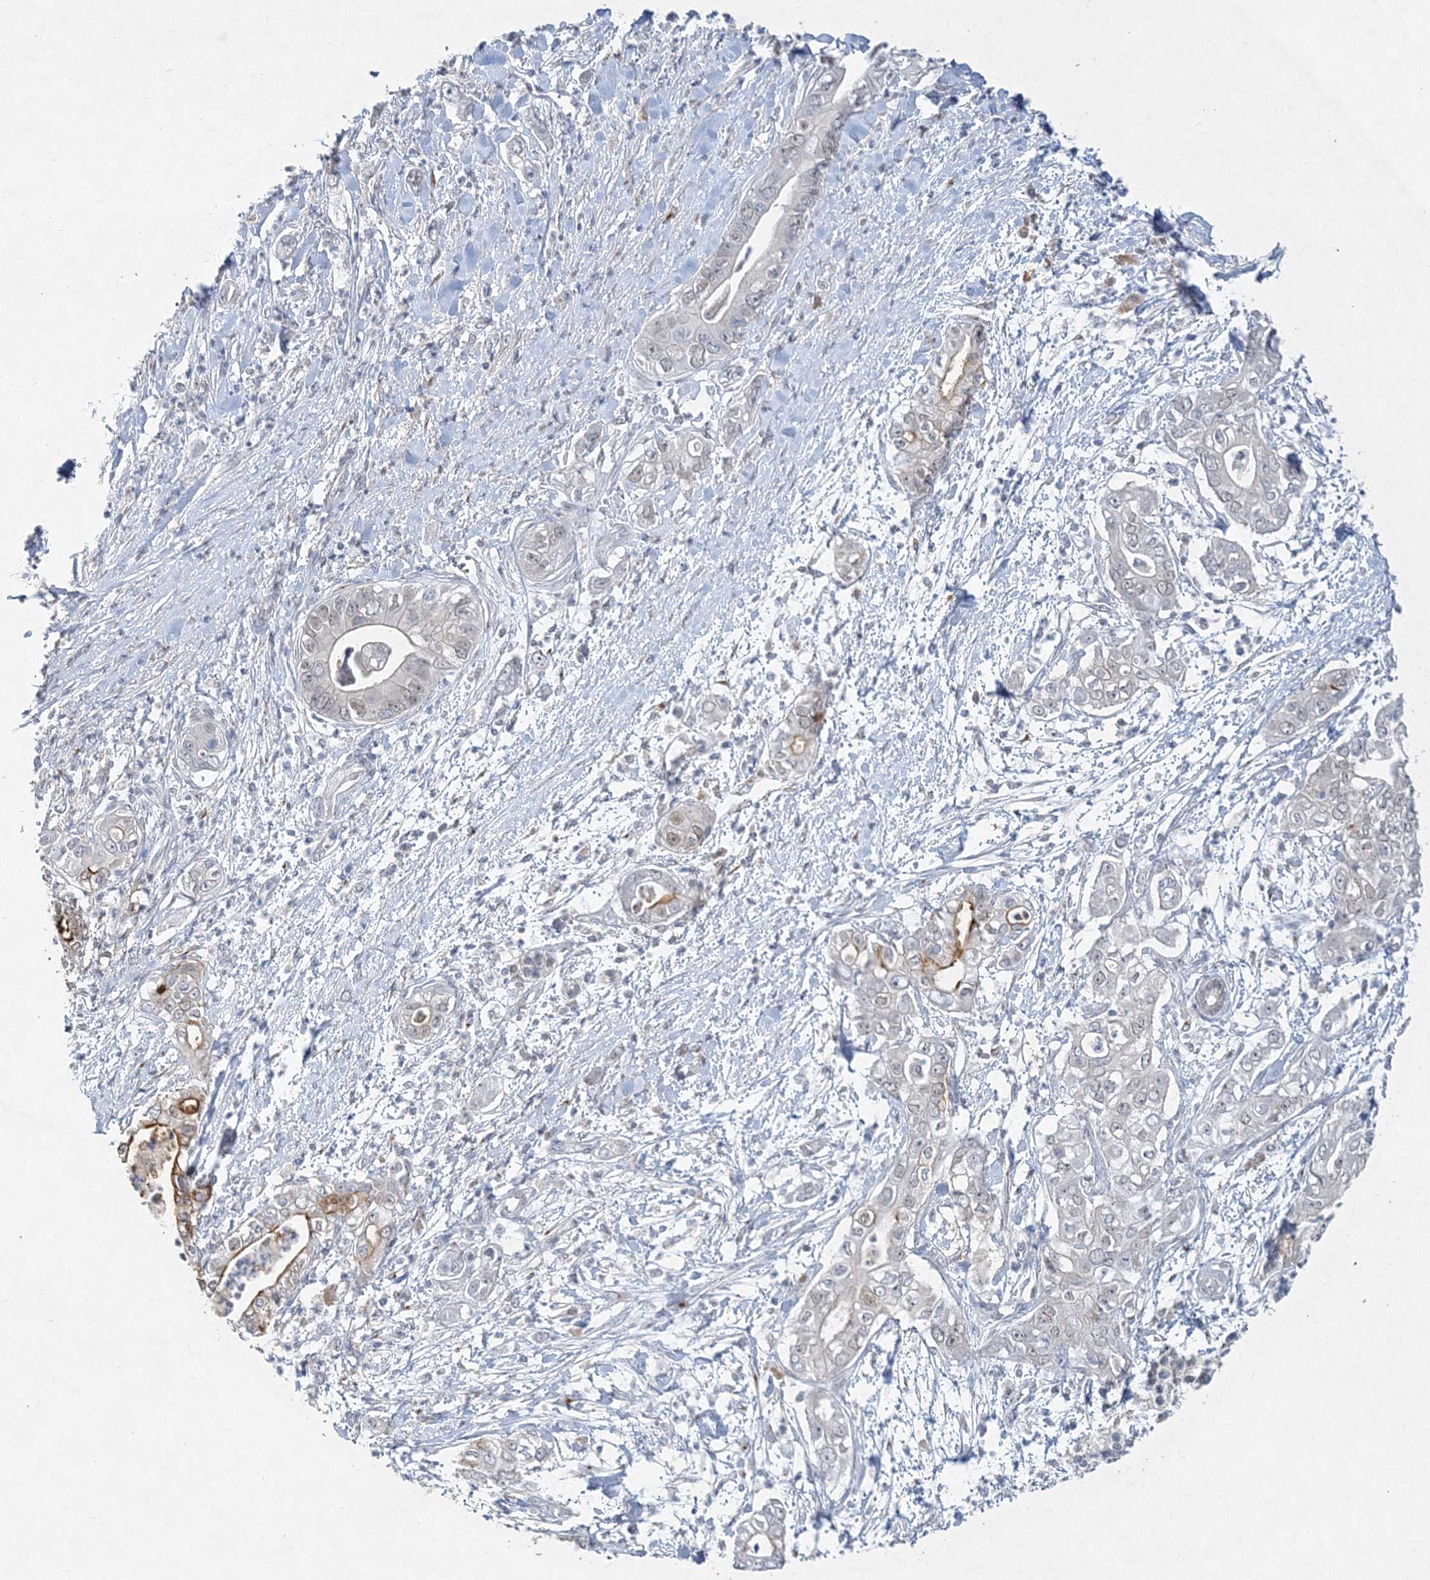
{"staining": {"intensity": "moderate", "quantity": "<25%", "location": "cytoplasmic/membranous"}, "tissue": "pancreatic cancer", "cell_type": "Tumor cells", "image_type": "cancer", "snomed": [{"axis": "morphology", "description": "Adenocarcinoma, NOS"}, {"axis": "topography", "description": "Pancreas"}], "caption": "Protein staining displays moderate cytoplasmic/membranous positivity in approximately <25% of tumor cells in pancreatic cancer (adenocarcinoma).", "gene": "MAT2B", "patient": {"sex": "female", "age": 78}}